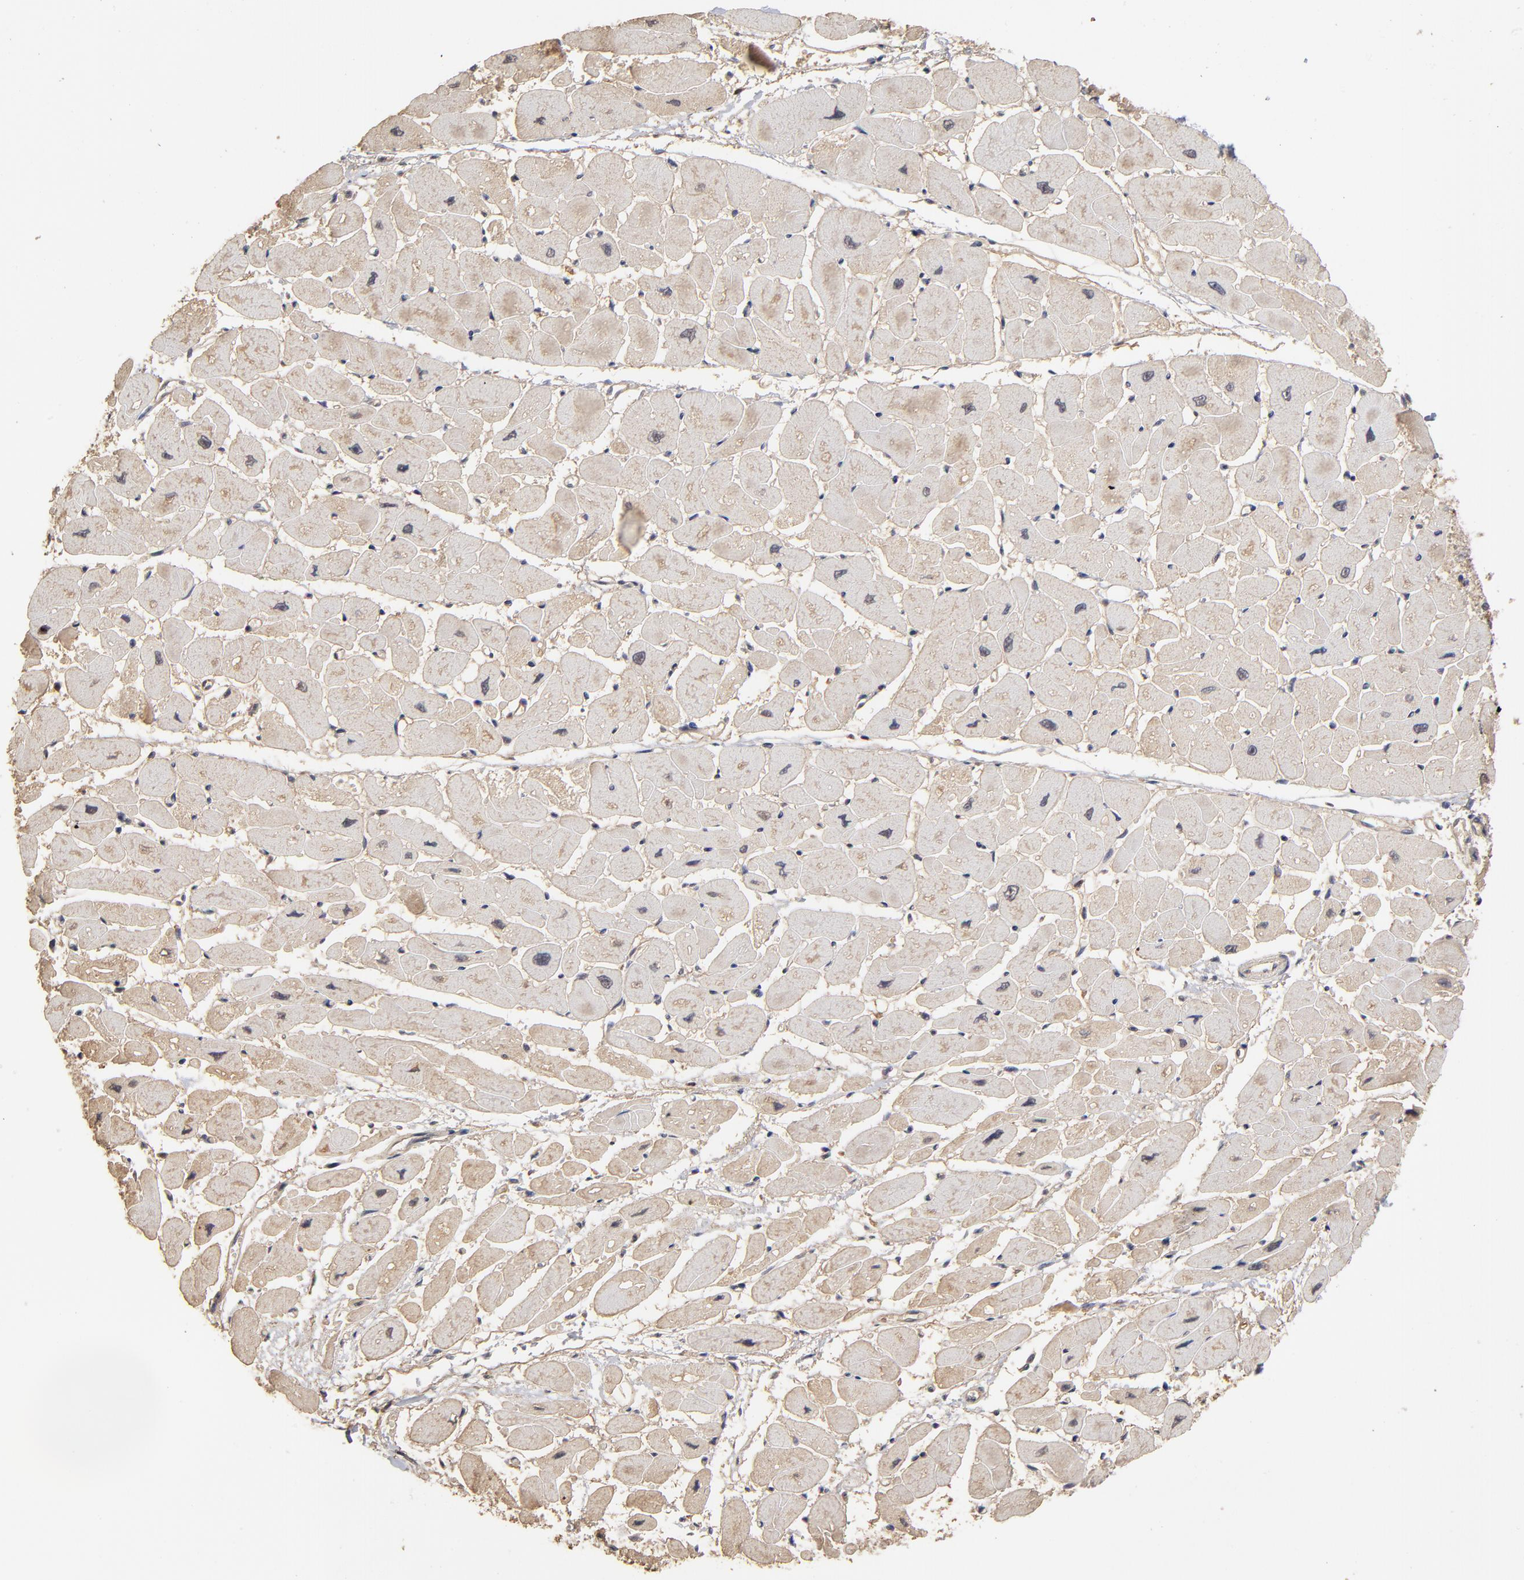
{"staining": {"intensity": "moderate", "quantity": "25%-75%", "location": "cytoplasmic/membranous"}, "tissue": "heart muscle", "cell_type": "Cardiomyocytes", "image_type": "normal", "snomed": [{"axis": "morphology", "description": "Normal tissue, NOS"}, {"axis": "topography", "description": "Heart"}], "caption": "The histopathology image shows staining of benign heart muscle, revealing moderate cytoplasmic/membranous protein positivity (brown color) within cardiomyocytes. (IHC, brightfield microscopy, high magnification).", "gene": "ASB8", "patient": {"sex": "female", "age": 54}}